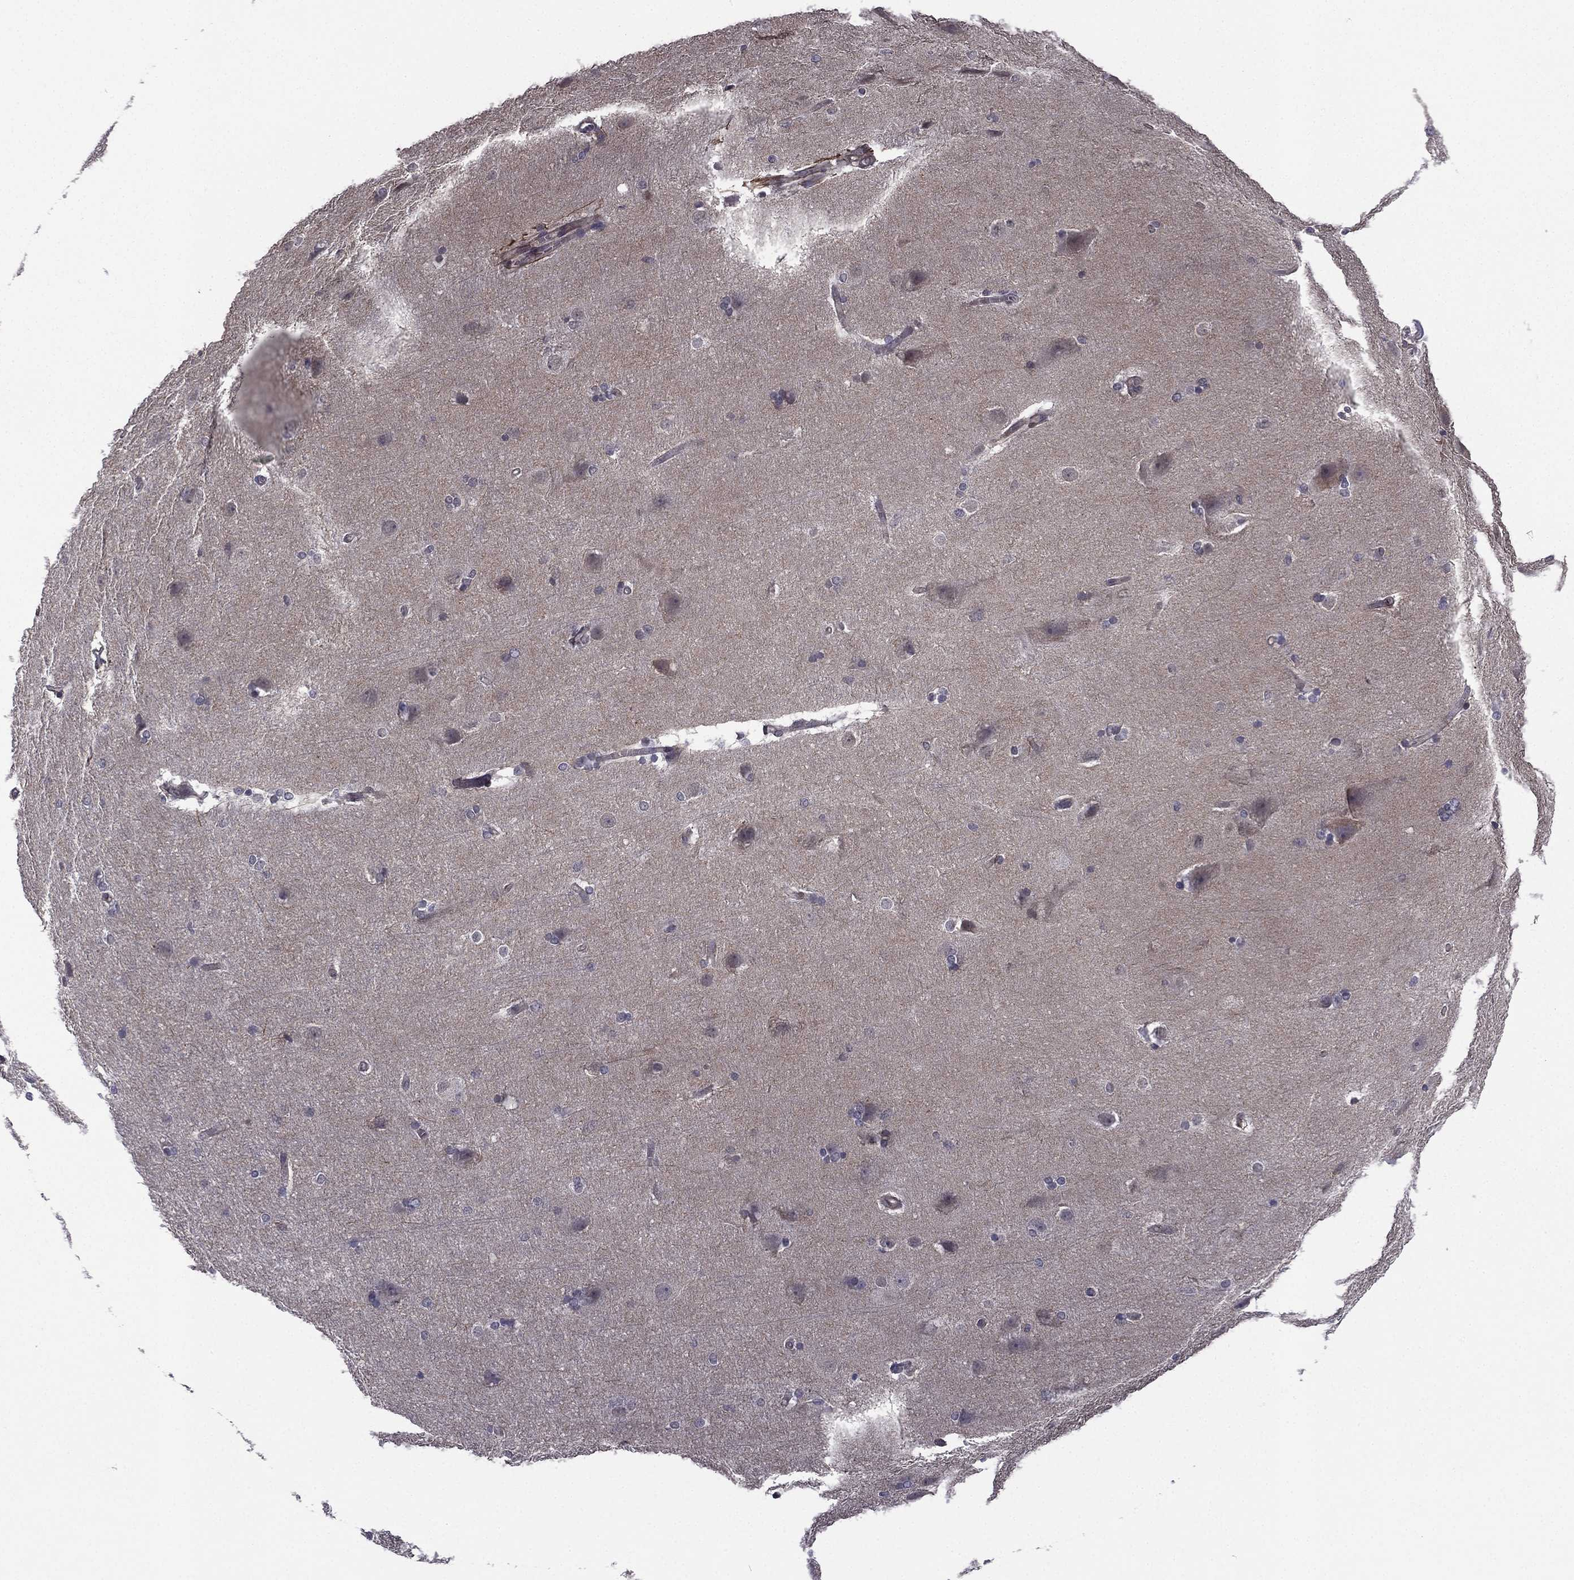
{"staining": {"intensity": "negative", "quantity": "none", "location": "none"}, "tissue": "hippocampus", "cell_type": "Glial cells", "image_type": "normal", "snomed": [{"axis": "morphology", "description": "Normal tissue, NOS"}, {"axis": "topography", "description": "Cerebral cortex"}, {"axis": "topography", "description": "Hippocampus"}], "caption": "This is an IHC photomicrograph of benign hippocampus. There is no staining in glial cells.", "gene": "ACTRT2", "patient": {"sex": "female", "age": 19}}